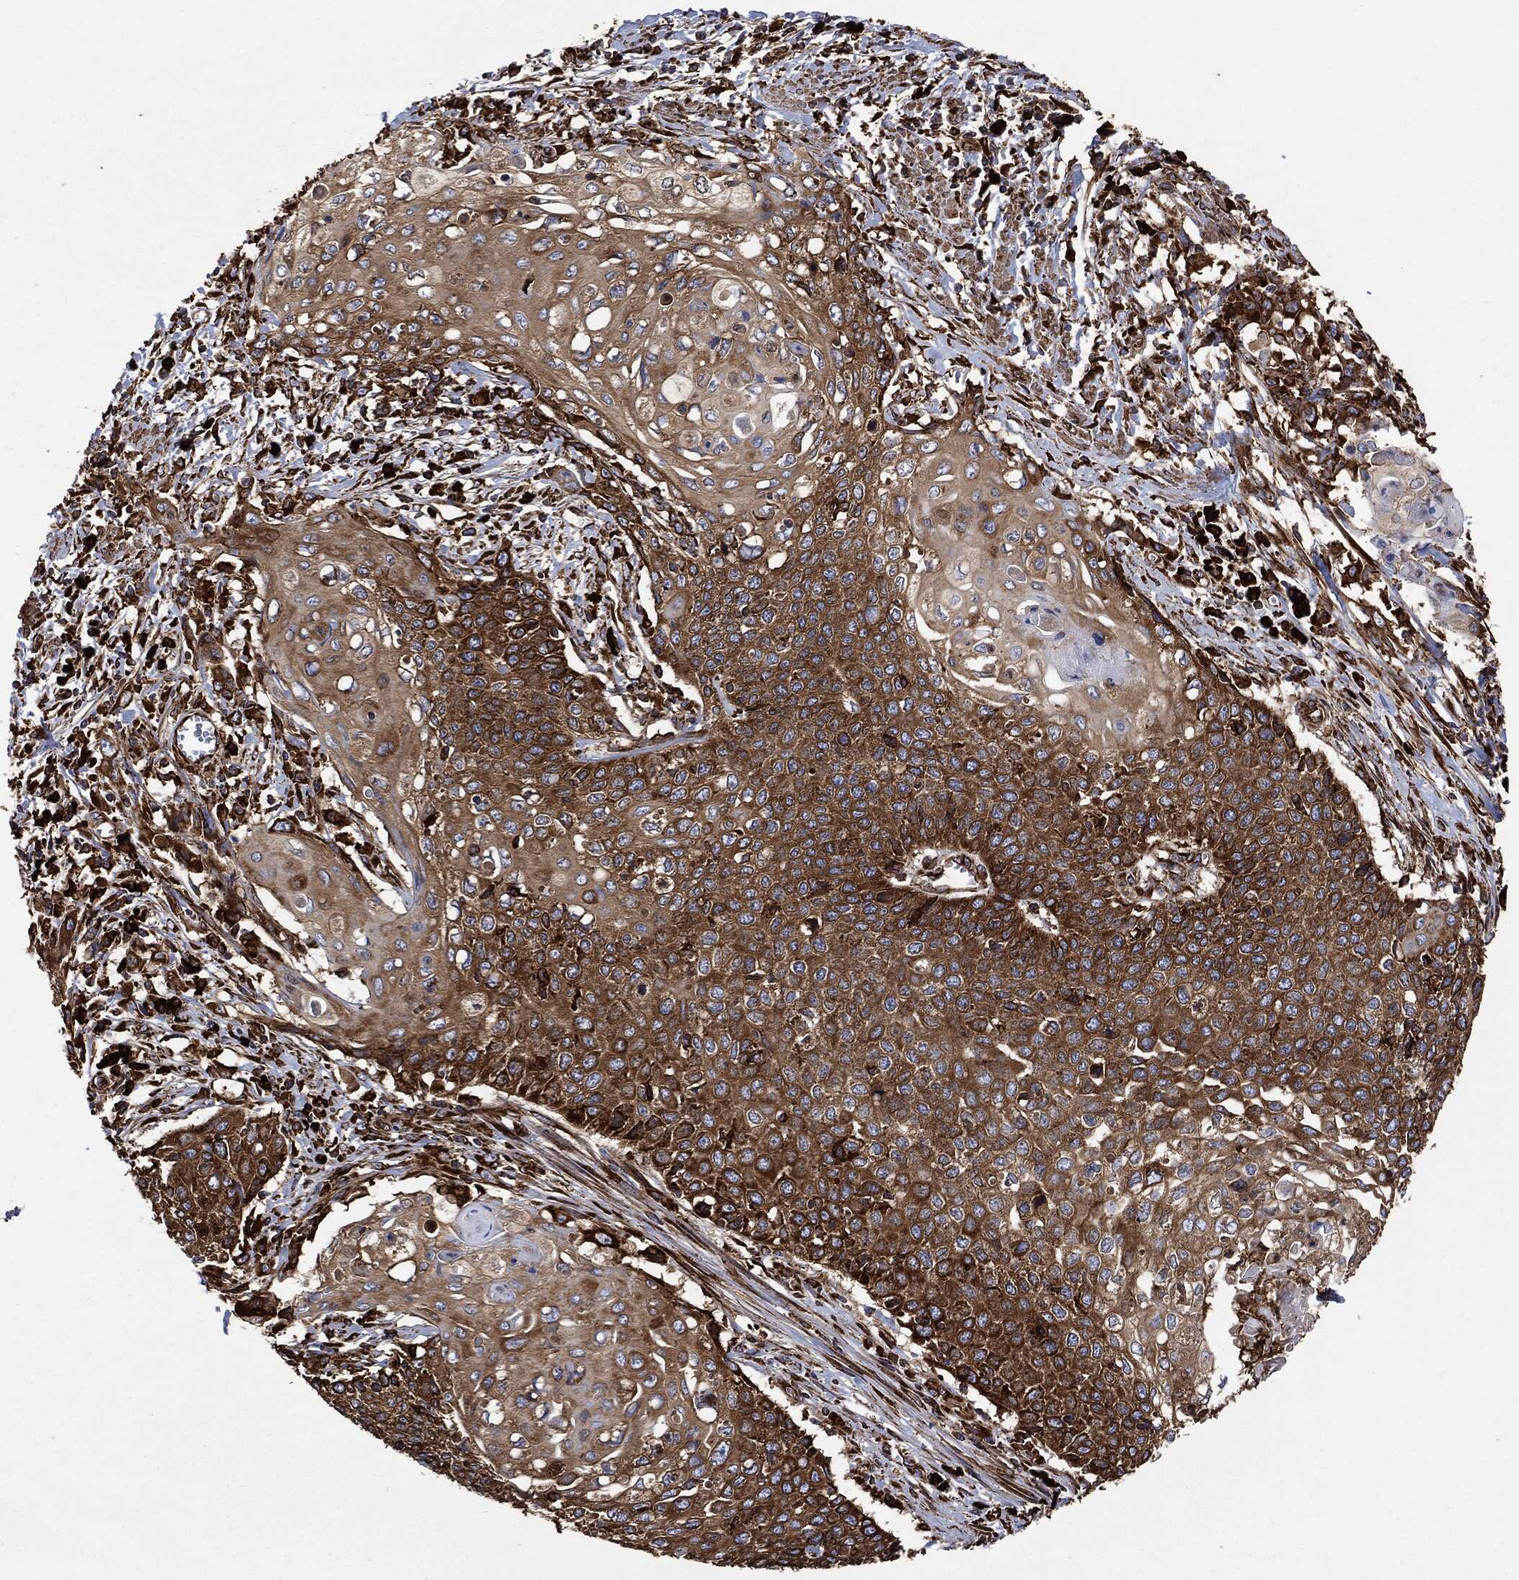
{"staining": {"intensity": "strong", "quantity": ">75%", "location": "cytoplasmic/membranous"}, "tissue": "cervical cancer", "cell_type": "Tumor cells", "image_type": "cancer", "snomed": [{"axis": "morphology", "description": "Squamous cell carcinoma, NOS"}, {"axis": "topography", "description": "Cervix"}], "caption": "Brown immunohistochemical staining in cervical squamous cell carcinoma displays strong cytoplasmic/membranous expression in about >75% of tumor cells.", "gene": "AMFR", "patient": {"sex": "female", "age": 39}}